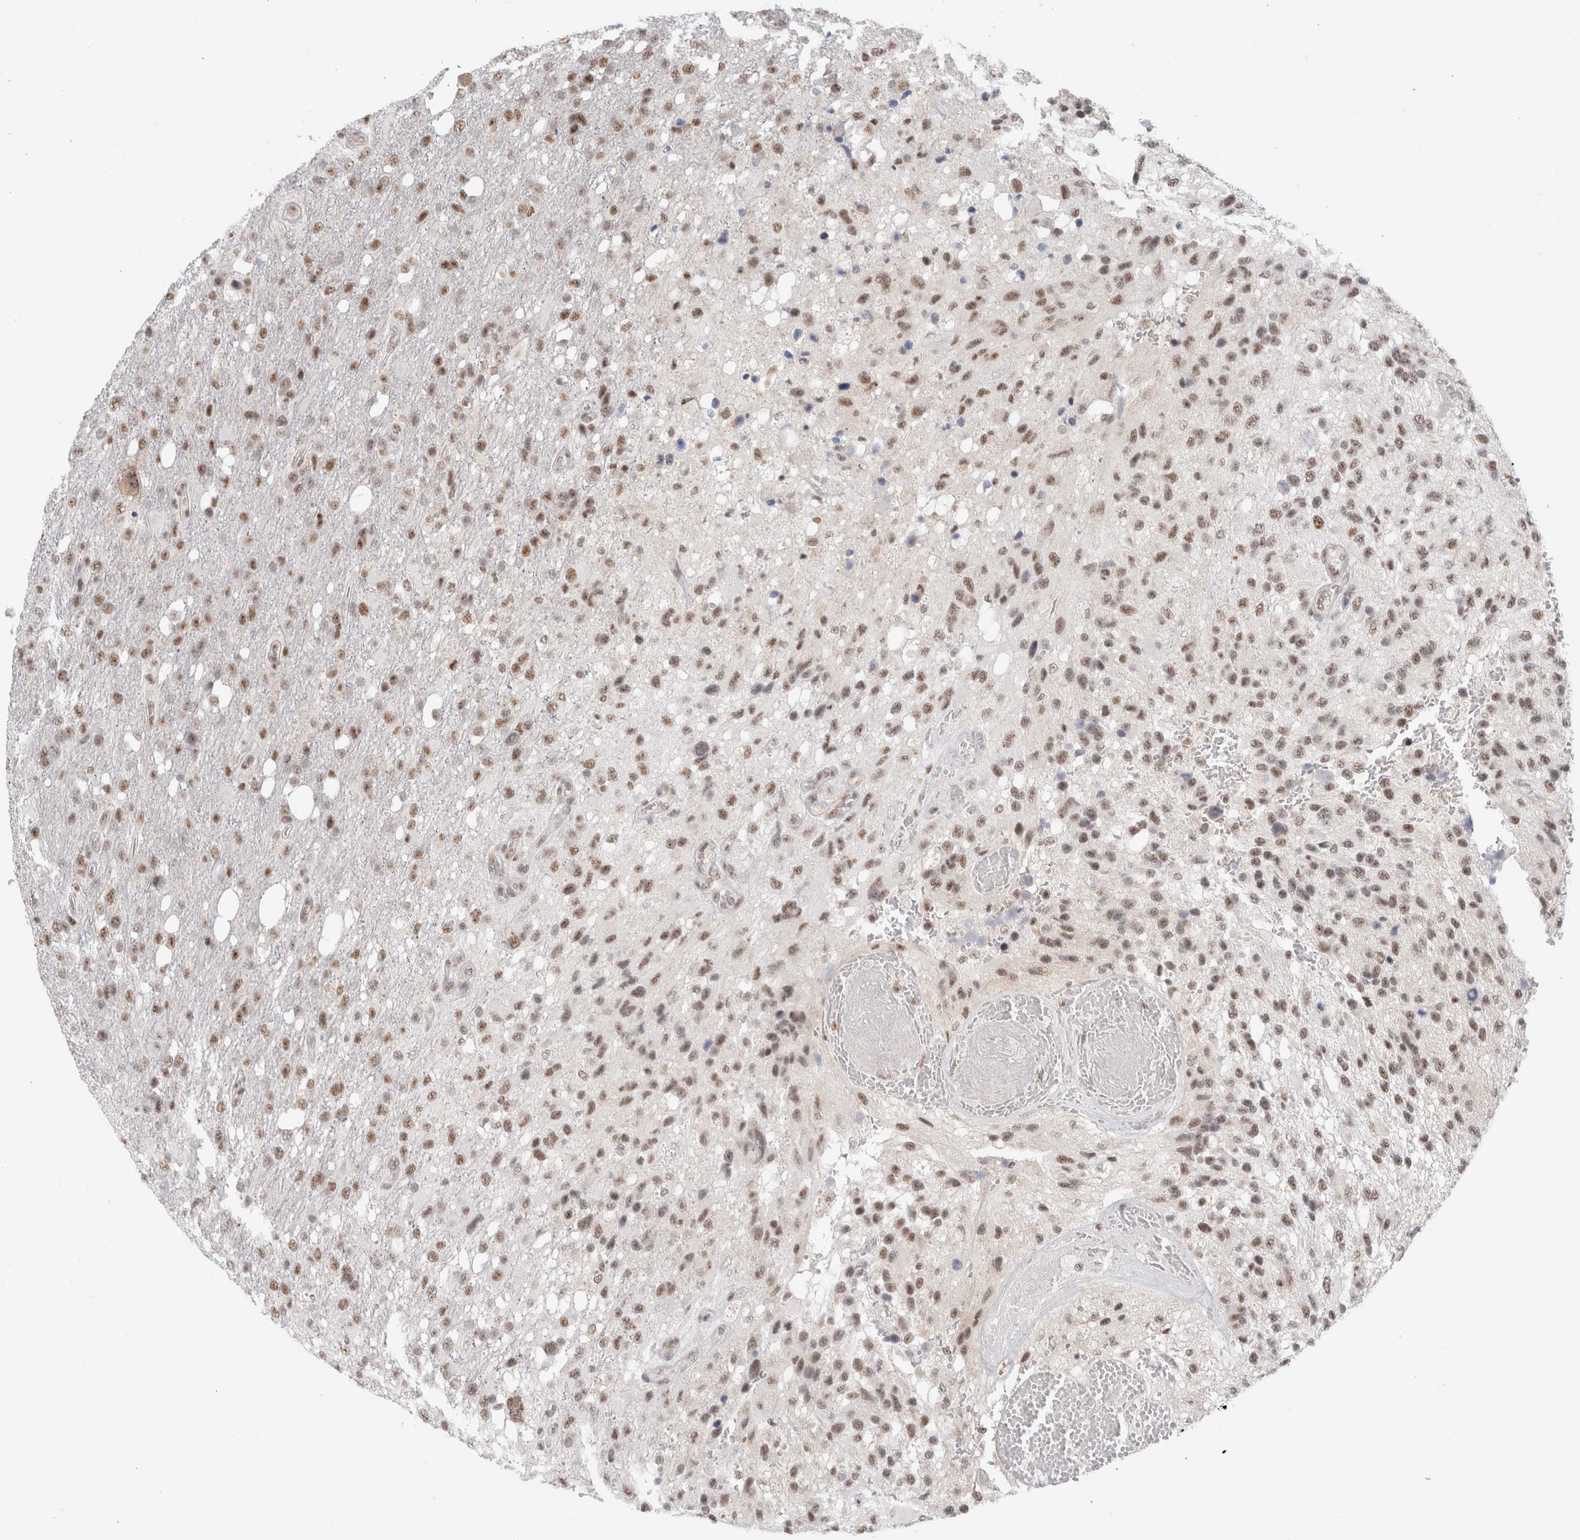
{"staining": {"intensity": "moderate", "quantity": ">75%", "location": "nuclear"}, "tissue": "glioma", "cell_type": "Tumor cells", "image_type": "cancer", "snomed": [{"axis": "morphology", "description": "Glioma, malignant, High grade"}, {"axis": "topography", "description": "Brain"}], "caption": "This micrograph demonstrates malignant glioma (high-grade) stained with immunohistochemistry (IHC) to label a protein in brown. The nuclear of tumor cells show moderate positivity for the protein. Nuclei are counter-stained blue.", "gene": "TRMT12", "patient": {"sex": "female", "age": 58}}